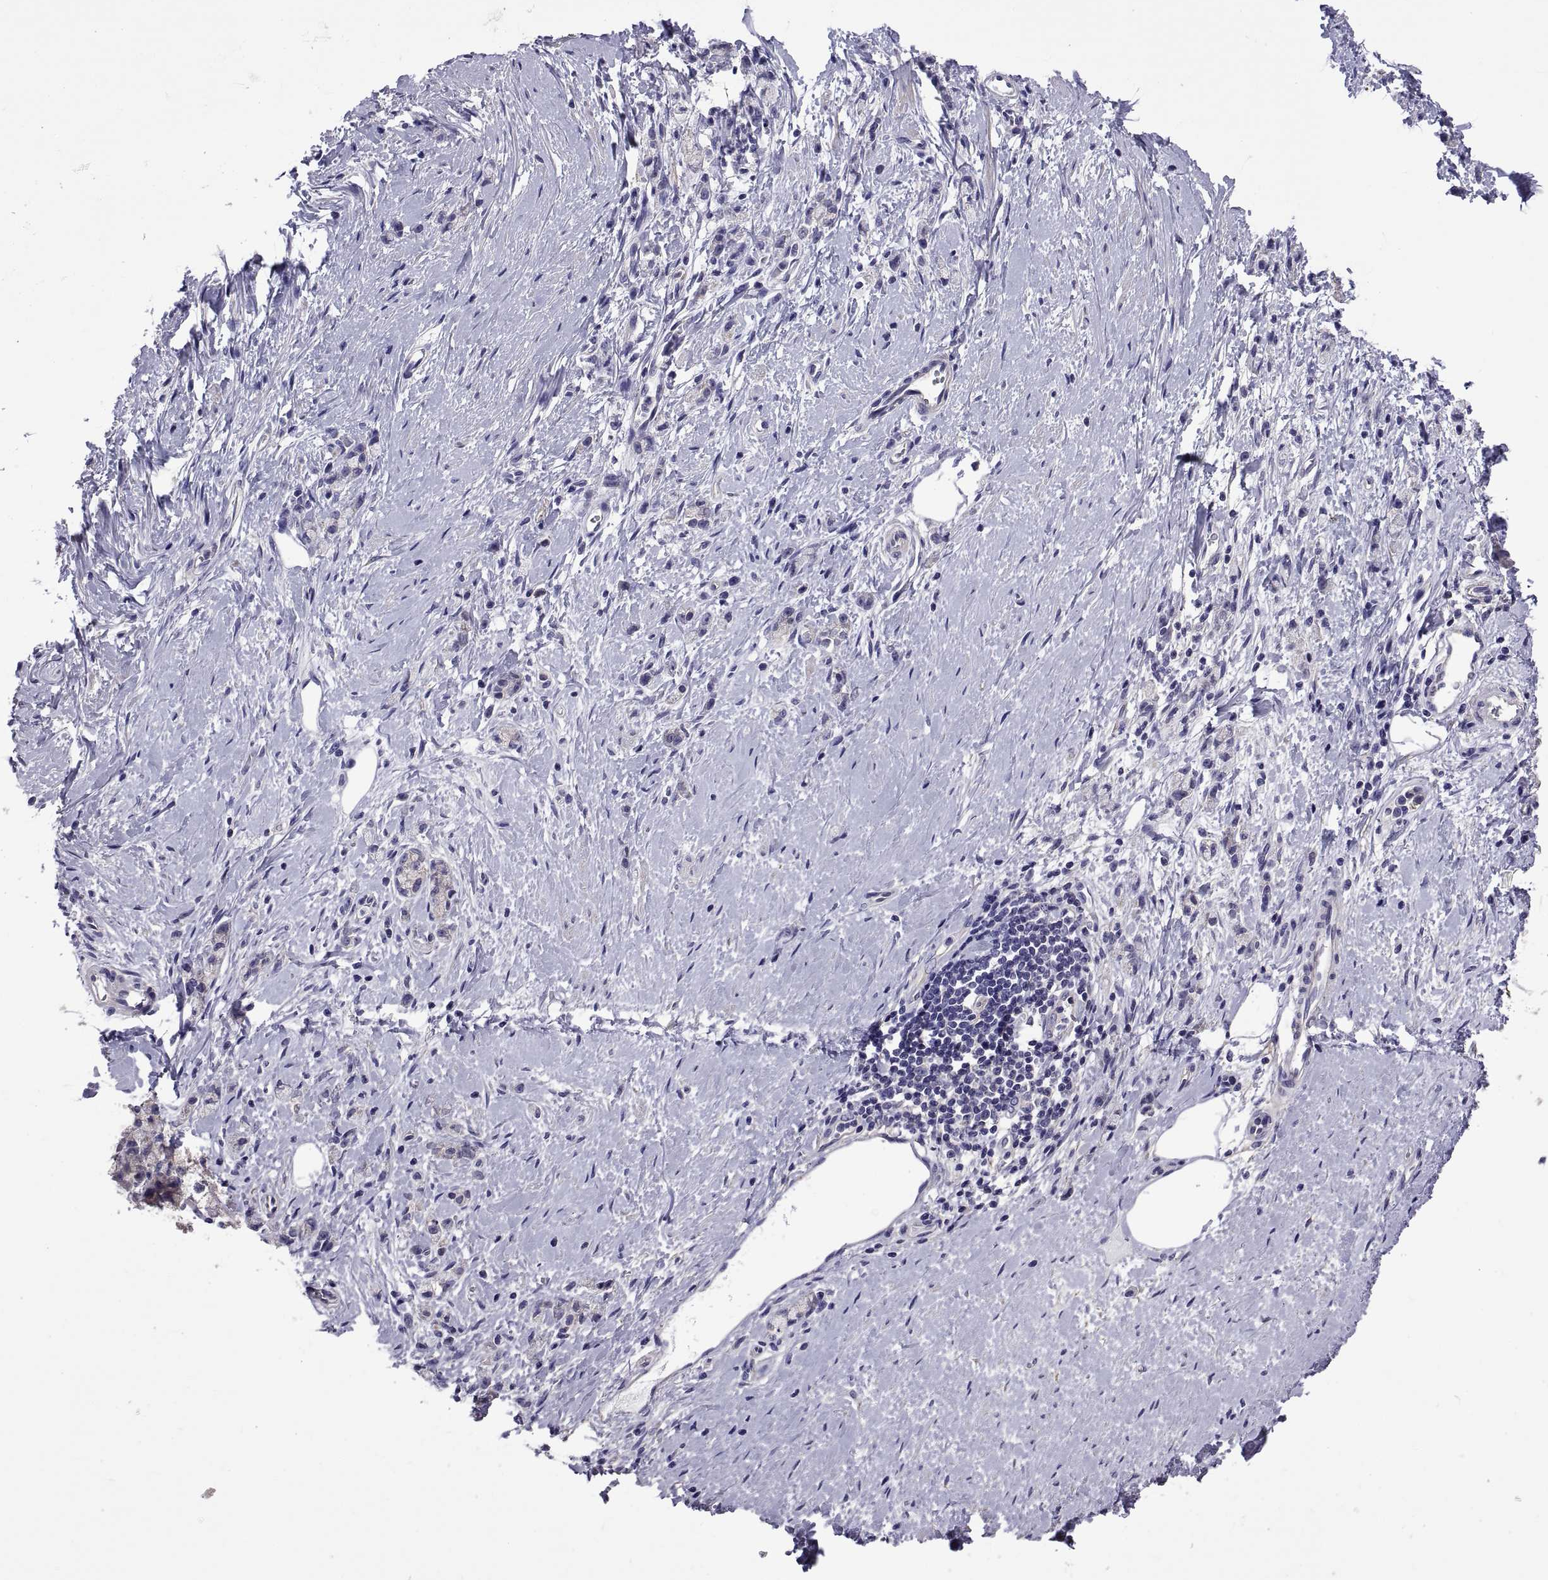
{"staining": {"intensity": "negative", "quantity": "none", "location": "none"}, "tissue": "stomach cancer", "cell_type": "Tumor cells", "image_type": "cancer", "snomed": [{"axis": "morphology", "description": "Adenocarcinoma, NOS"}, {"axis": "topography", "description": "Stomach"}], "caption": "This photomicrograph is of adenocarcinoma (stomach) stained with immunohistochemistry to label a protein in brown with the nuclei are counter-stained blue. There is no staining in tumor cells.", "gene": "TMC3", "patient": {"sex": "male", "age": 58}}